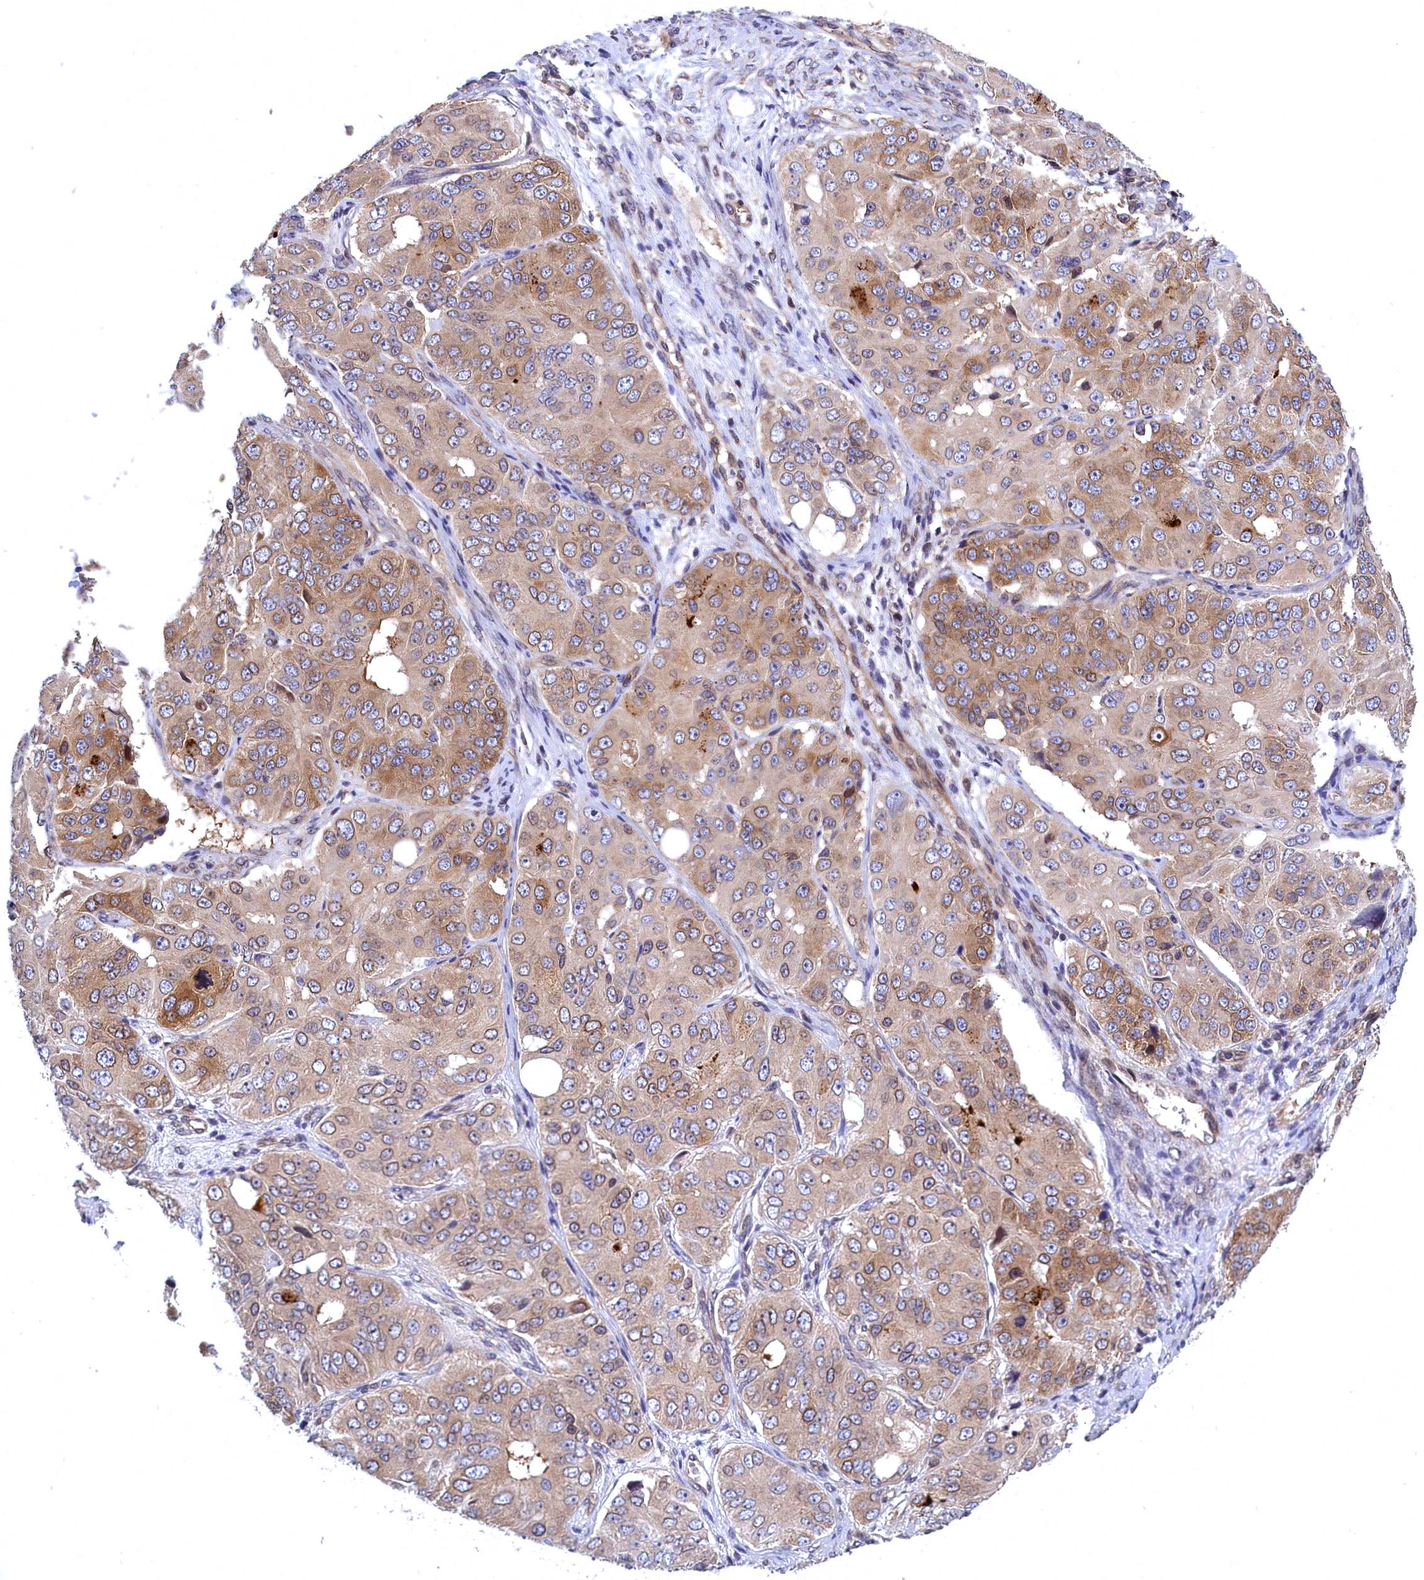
{"staining": {"intensity": "moderate", "quantity": "25%-75%", "location": "cytoplasmic/membranous"}, "tissue": "ovarian cancer", "cell_type": "Tumor cells", "image_type": "cancer", "snomed": [{"axis": "morphology", "description": "Carcinoma, endometroid"}, {"axis": "topography", "description": "Ovary"}], "caption": "The histopathology image demonstrates a brown stain indicating the presence of a protein in the cytoplasmic/membranous of tumor cells in ovarian cancer (endometroid carcinoma).", "gene": "NAA10", "patient": {"sex": "female", "age": 51}}